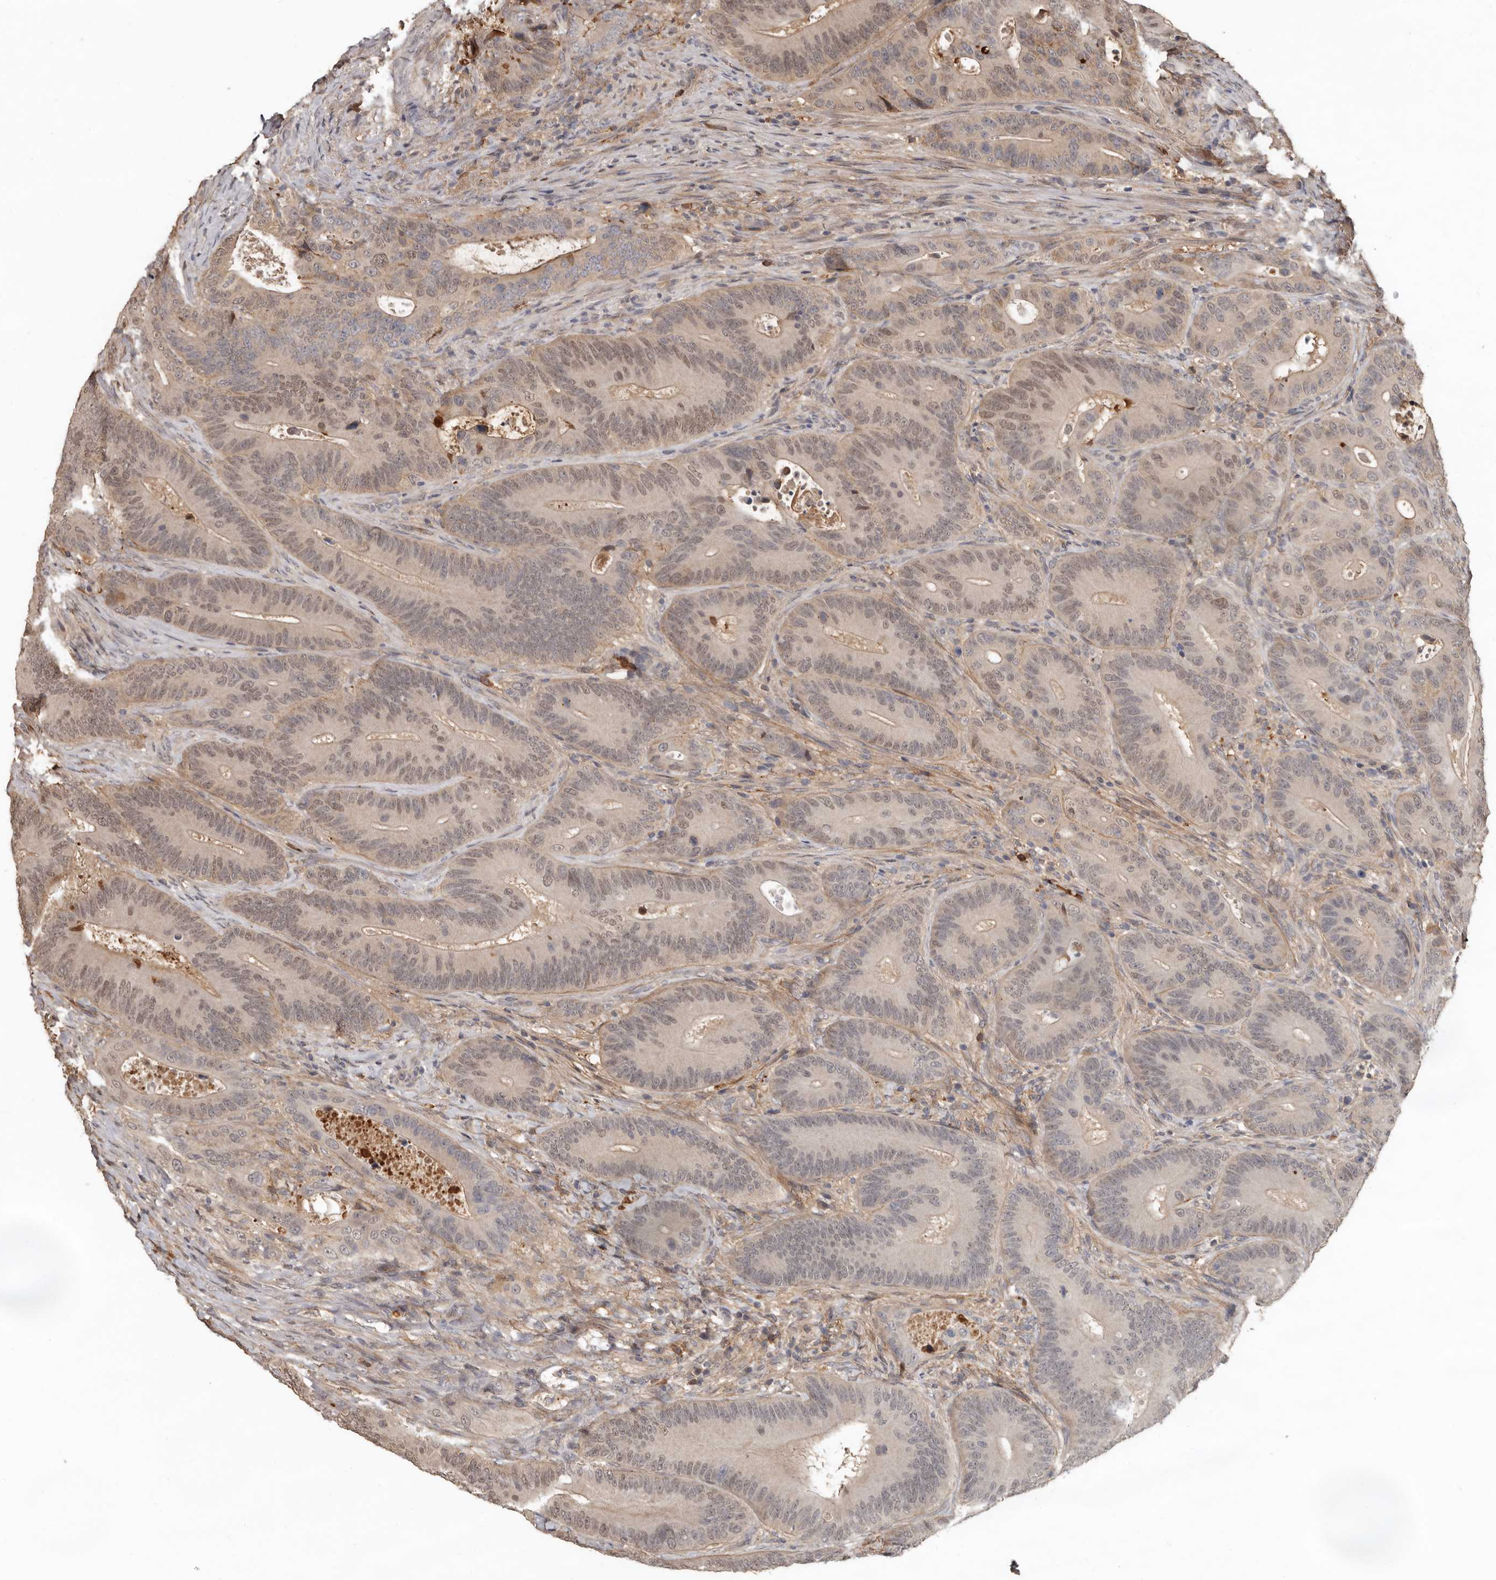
{"staining": {"intensity": "weak", "quantity": "25%-75%", "location": "cytoplasmic/membranous,nuclear"}, "tissue": "colorectal cancer", "cell_type": "Tumor cells", "image_type": "cancer", "snomed": [{"axis": "morphology", "description": "Adenocarcinoma, NOS"}, {"axis": "topography", "description": "Colon"}], "caption": "Protein expression analysis of adenocarcinoma (colorectal) exhibits weak cytoplasmic/membranous and nuclear positivity in about 25%-75% of tumor cells.", "gene": "LRGUK", "patient": {"sex": "male", "age": 83}}